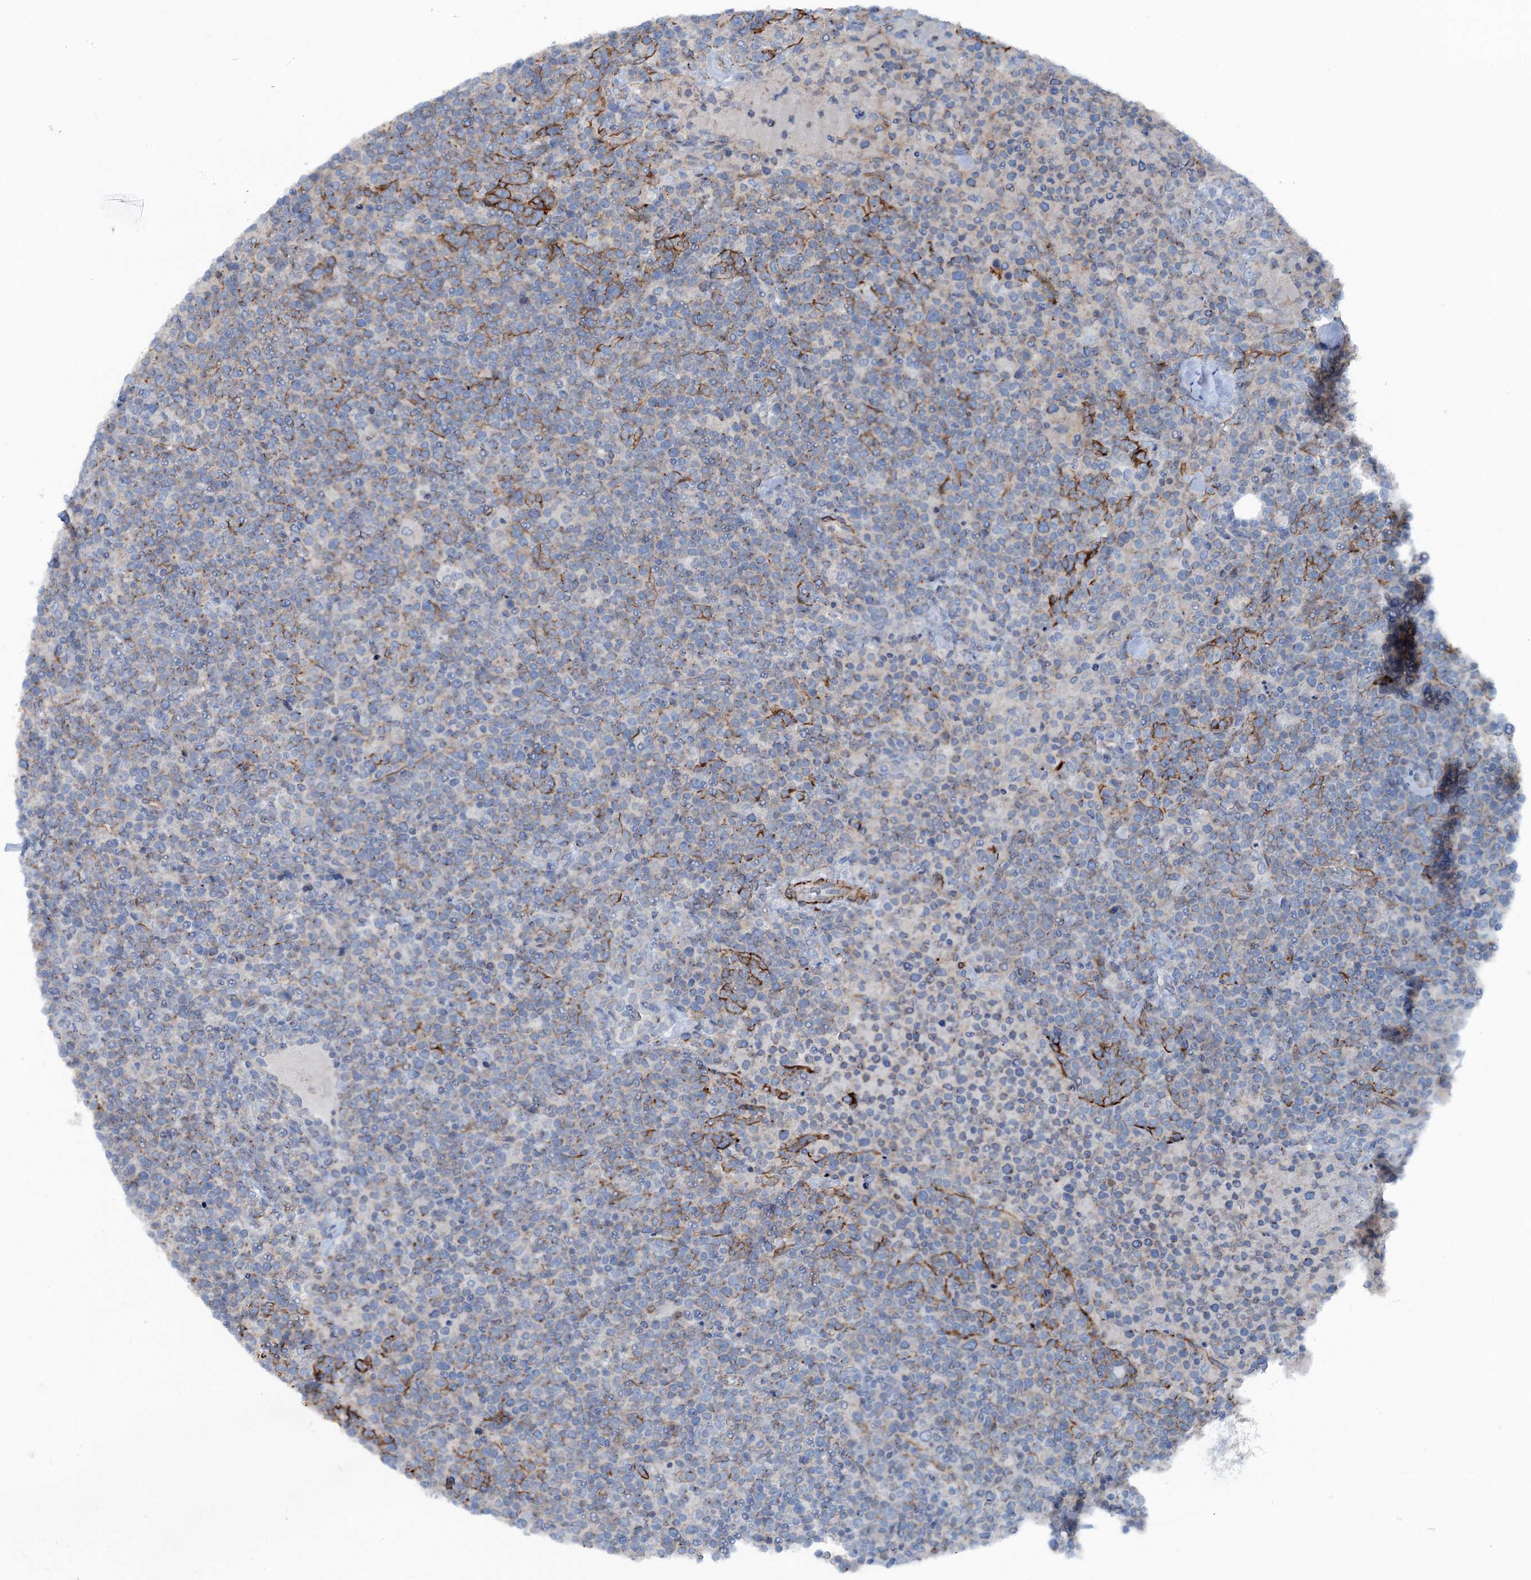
{"staining": {"intensity": "moderate", "quantity": "<25%", "location": "cytoplasmic/membranous"}, "tissue": "lymphoma", "cell_type": "Tumor cells", "image_type": "cancer", "snomed": [{"axis": "morphology", "description": "Malignant lymphoma, non-Hodgkin's type, High grade"}, {"axis": "topography", "description": "Lymph node"}], "caption": "Immunohistochemical staining of human lymphoma demonstrates low levels of moderate cytoplasmic/membranous protein staining in about <25% of tumor cells. Nuclei are stained in blue.", "gene": "CALCOCO1", "patient": {"sex": "male", "age": 61}}